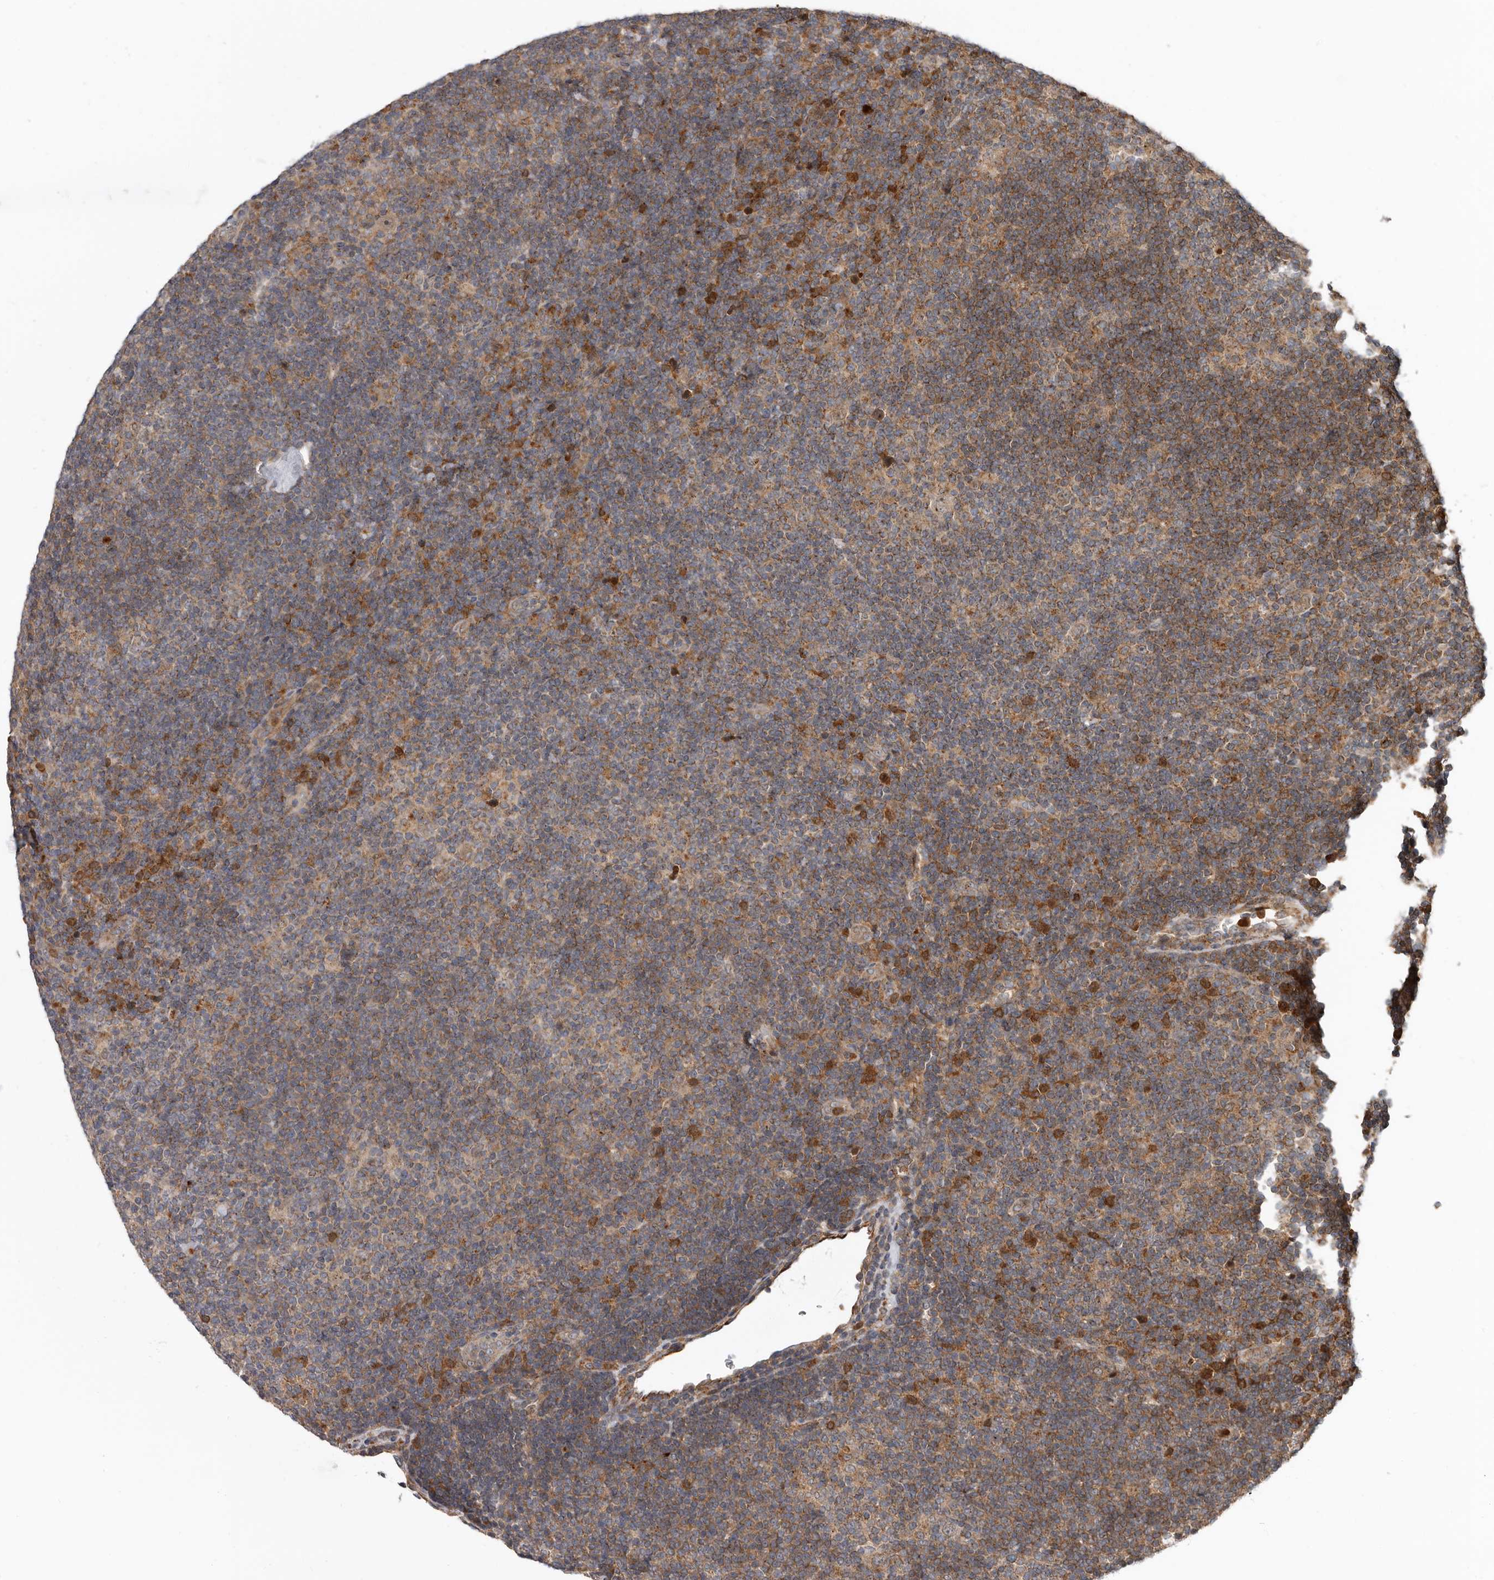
{"staining": {"intensity": "weak", "quantity": ">75%", "location": "cytoplasmic/membranous"}, "tissue": "lymphoma", "cell_type": "Tumor cells", "image_type": "cancer", "snomed": [{"axis": "morphology", "description": "Hodgkin's disease, NOS"}, {"axis": "topography", "description": "Lymph node"}], "caption": "High-magnification brightfield microscopy of lymphoma stained with DAB (brown) and counterstained with hematoxylin (blue). tumor cells exhibit weak cytoplasmic/membranous staining is seen in approximately>75% of cells.", "gene": "FGFR4", "patient": {"sex": "female", "age": 57}}